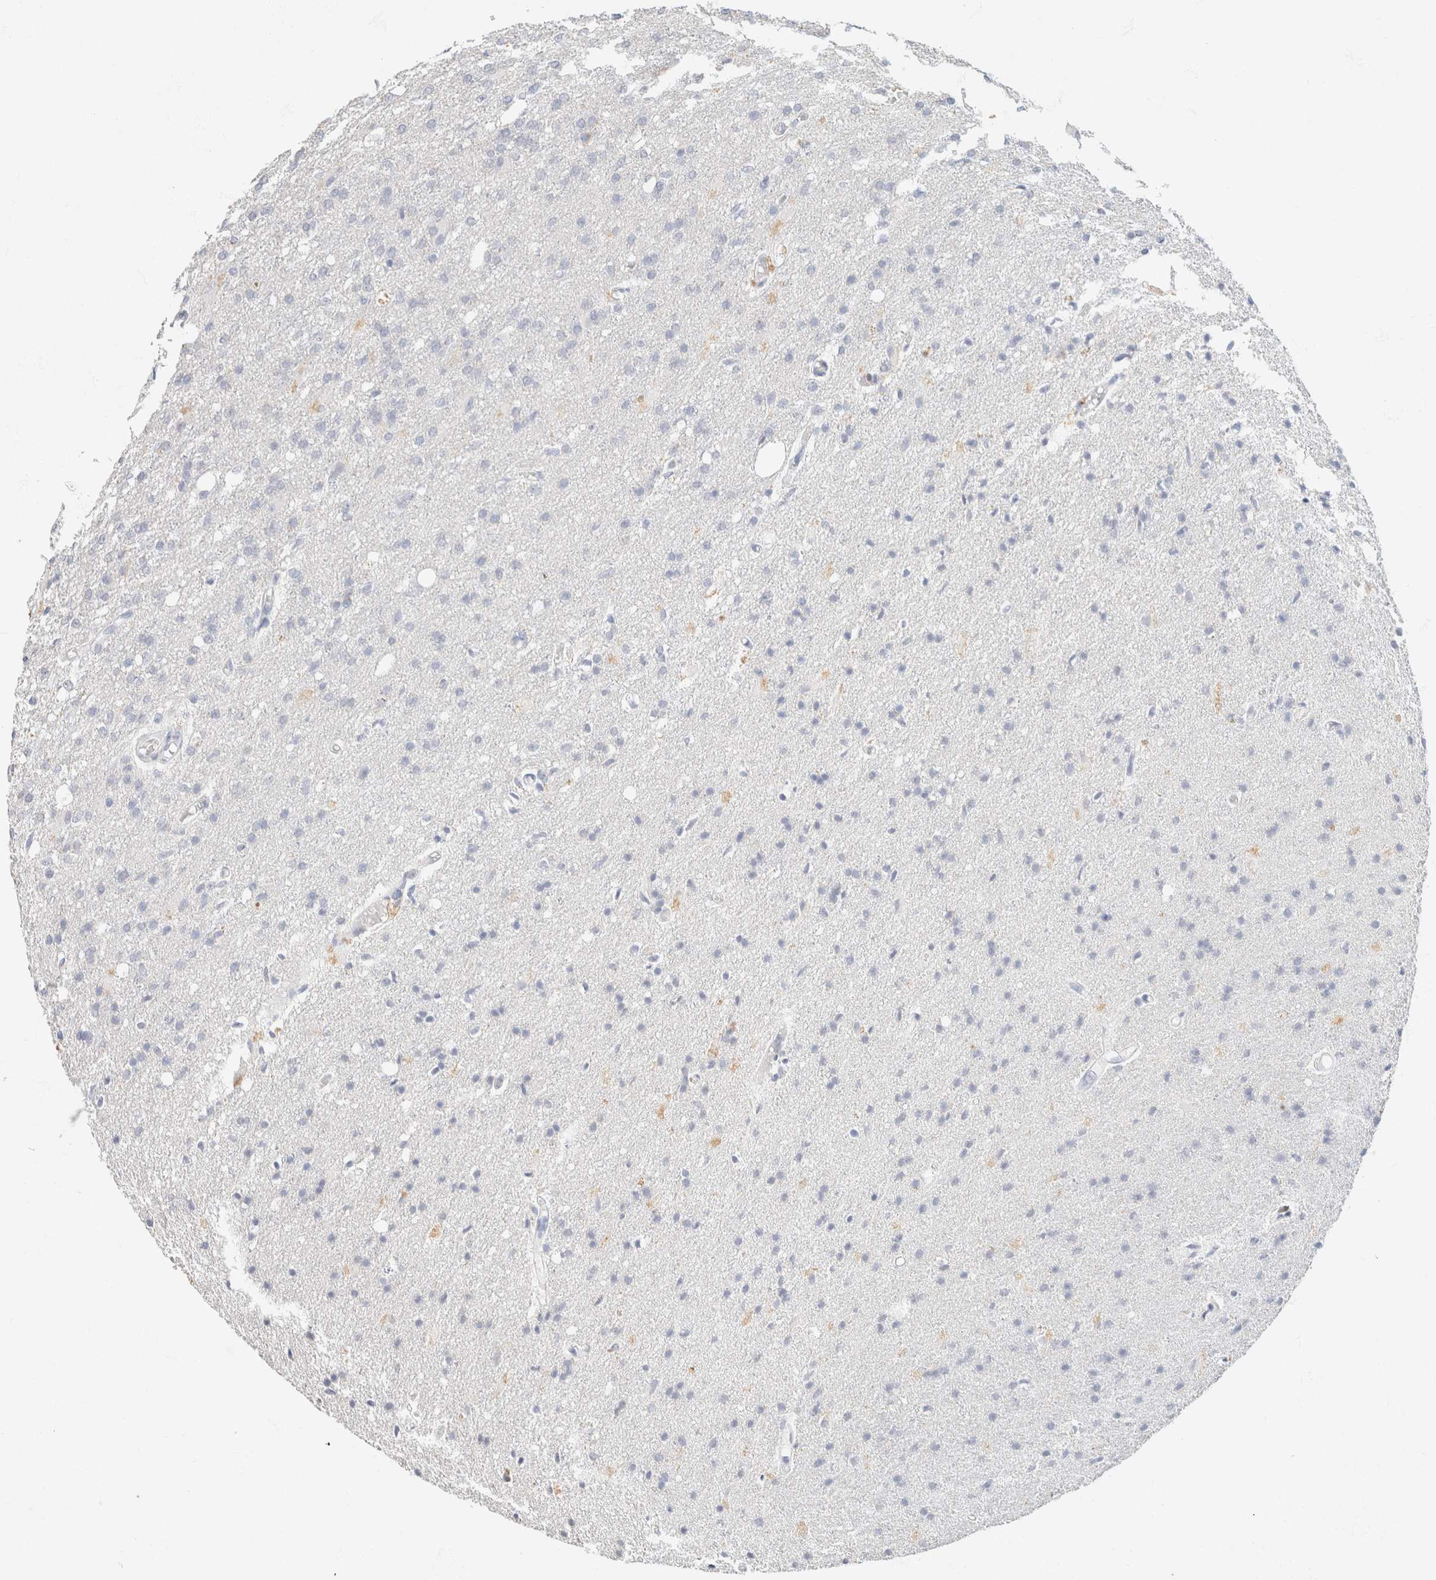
{"staining": {"intensity": "negative", "quantity": "none", "location": "none"}, "tissue": "glioma", "cell_type": "Tumor cells", "image_type": "cancer", "snomed": [{"axis": "morphology", "description": "Normal tissue, NOS"}, {"axis": "morphology", "description": "Glioma, malignant, High grade"}, {"axis": "topography", "description": "Cerebral cortex"}], "caption": "The histopathology image reveals no significant positivity in tumor cells of glioma.", "gene": "CA12", "patient": {"sex": "male", "age": 77}}